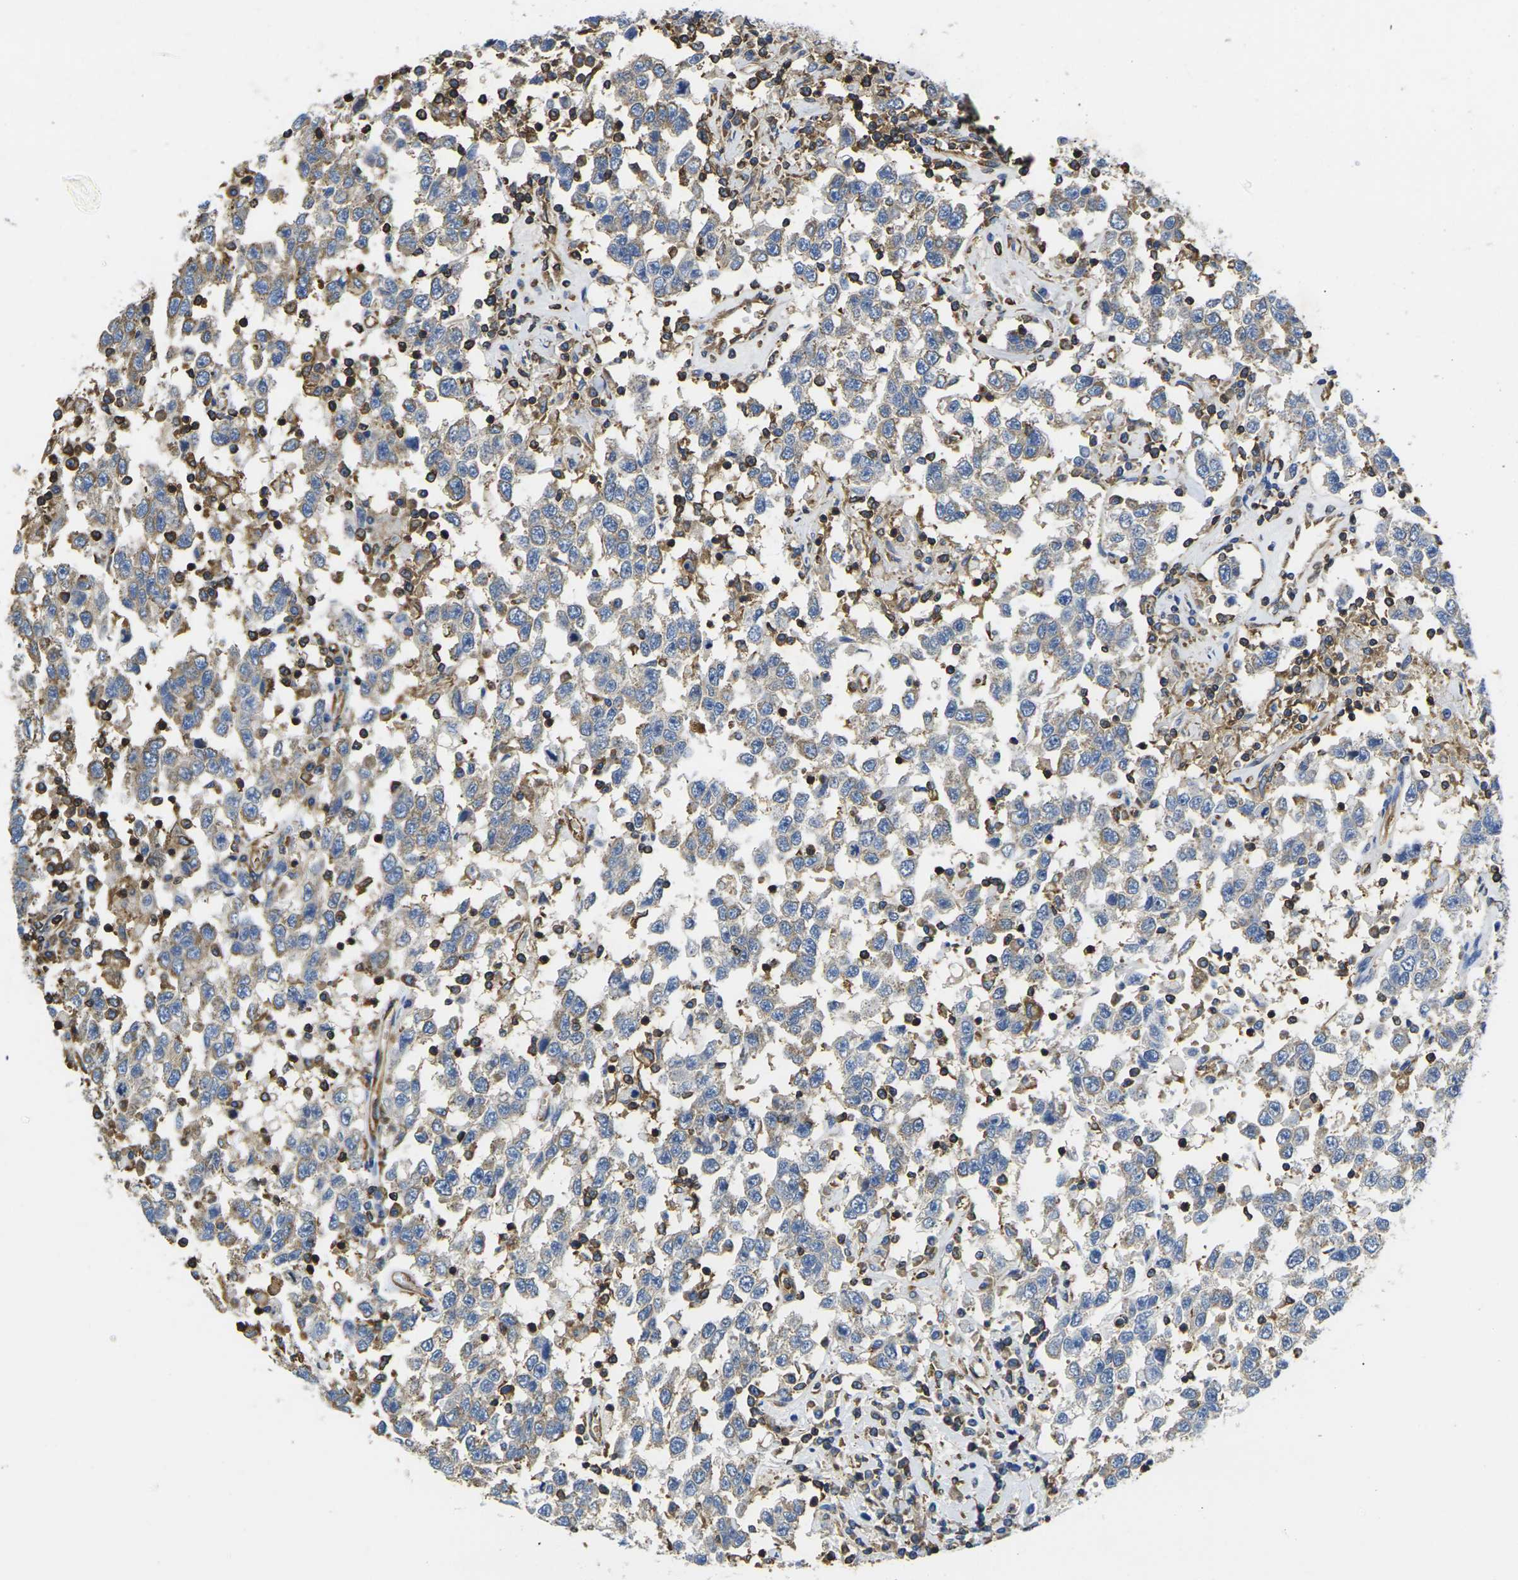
{"staining": {"intensity": "weak", "quantity": "<25%", "location": "cytoplasmic/membranous"}, "tissue": "testis cancer", "cell_type": "Tumor cells", "image_type": "cancer", "snomed": [{"axis": "morphology", "description": "Seminoma, NOS"}, {"axis": "topography", "description": "Testis"}], "caption": "Human testis seminoma stained for a protein using immunohistochemistry (IHC) reveals no staining in tumor cells.", "gene": "FAM110D", "patient": {"sex": "male", "age": 41}}